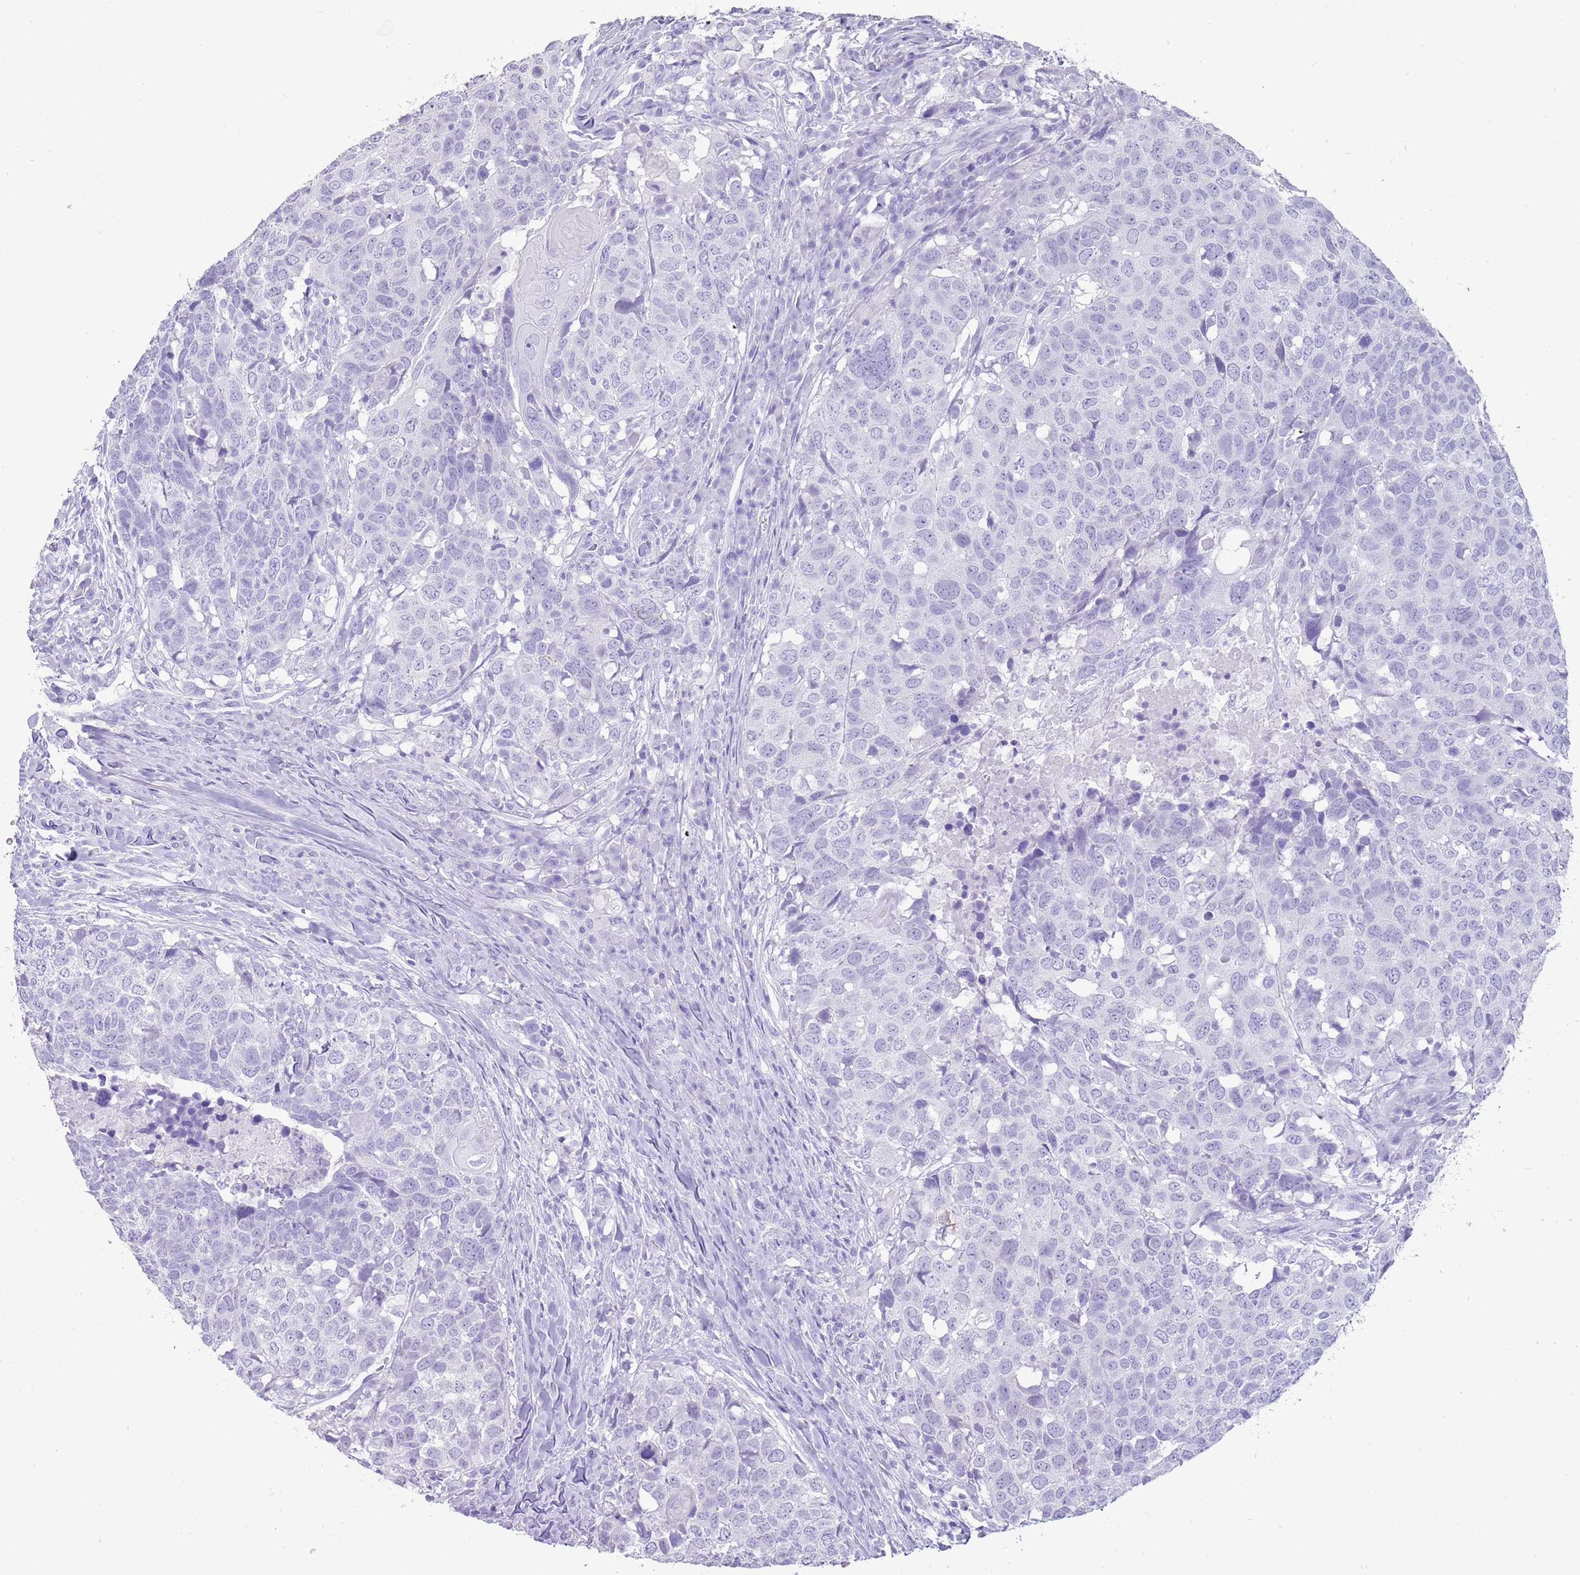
{"staining": {"intensity": "negative", "quantity": "none", "location": "none"}, "tissue": "head and neck cancer", "cell_type": "Tumor cells", "image_type": "cancer", "snomed": [{"axis": "morphology", "description": "Normal tissue, NOS"}, {"axis": "morphology", "description": "Squamous cell carcinoma, NOS"}, {"axis": "topography", "description": "Skeletal muscle"}, {"axis": "topography", "description": "Vascular tissue"}, {"axis": "topography", "description": "Peripheral nerve tissue"}, {"axis": "topography", "description": "Head-Neck"}], "caption": "Image shows no protein positivity in tumor cells of head and neck squamous cell carcinoma tissue.", "gene": "NBPF3", "patient": {"sex": "male", "age": 66}}